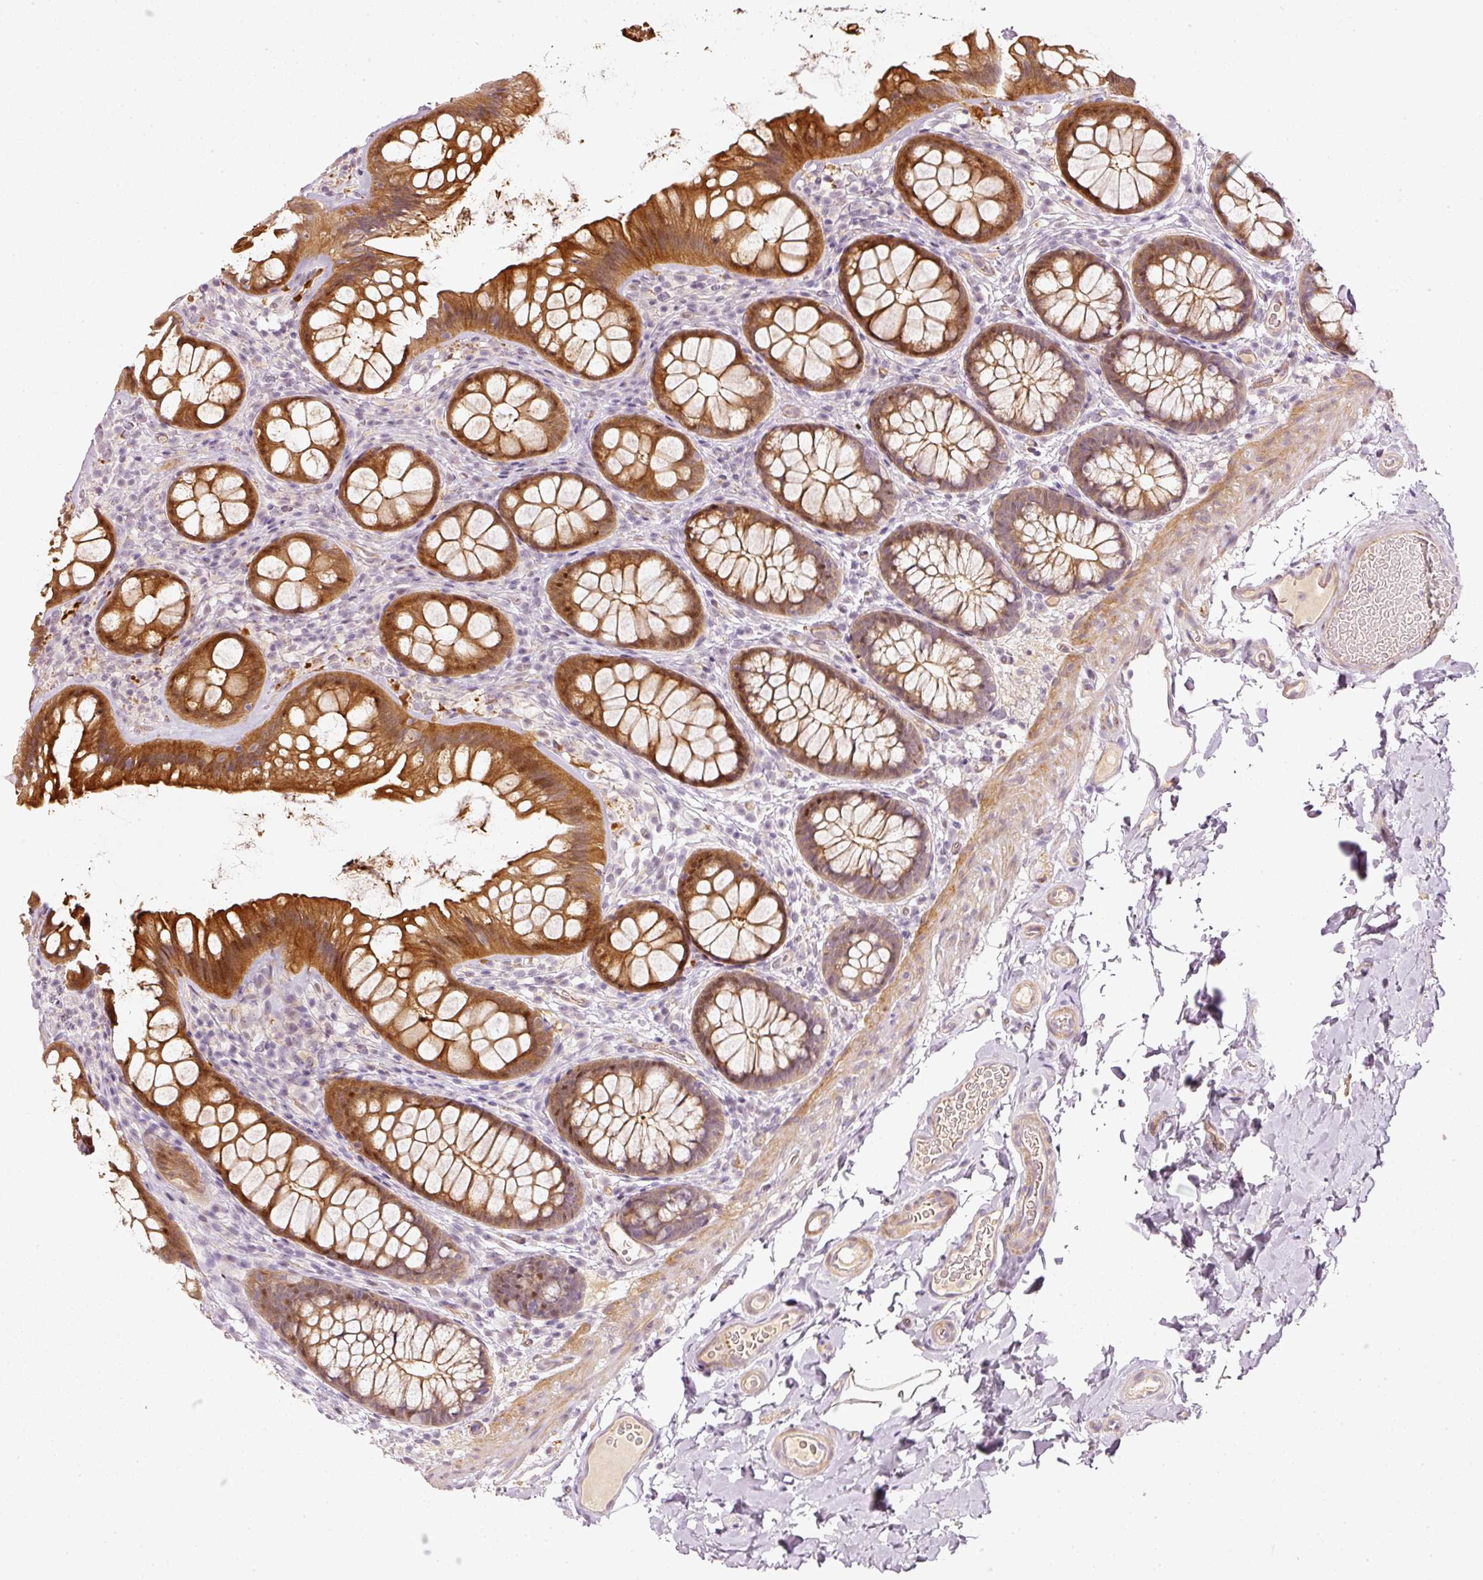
{"staining": {"intensity": "moderate", "quantity": "25%-75%", "location": "cytoplasmic/membranous"}, "tissue": "colon", "cell_type": "Endothelial cells", "image_type": "normal", "snomed": [{"axis": "morphology", "description": "Normal tissue, NOS"}, {"axis": "topography", "description": "Colon"}], "caption": "A micrograph of colon stained for a protein reveals moderate cytoplasmic/membranous brown staining in endothelial cells.", "gene": "TOGARAM1", "patient": {"sex": "male", "age": 46}}